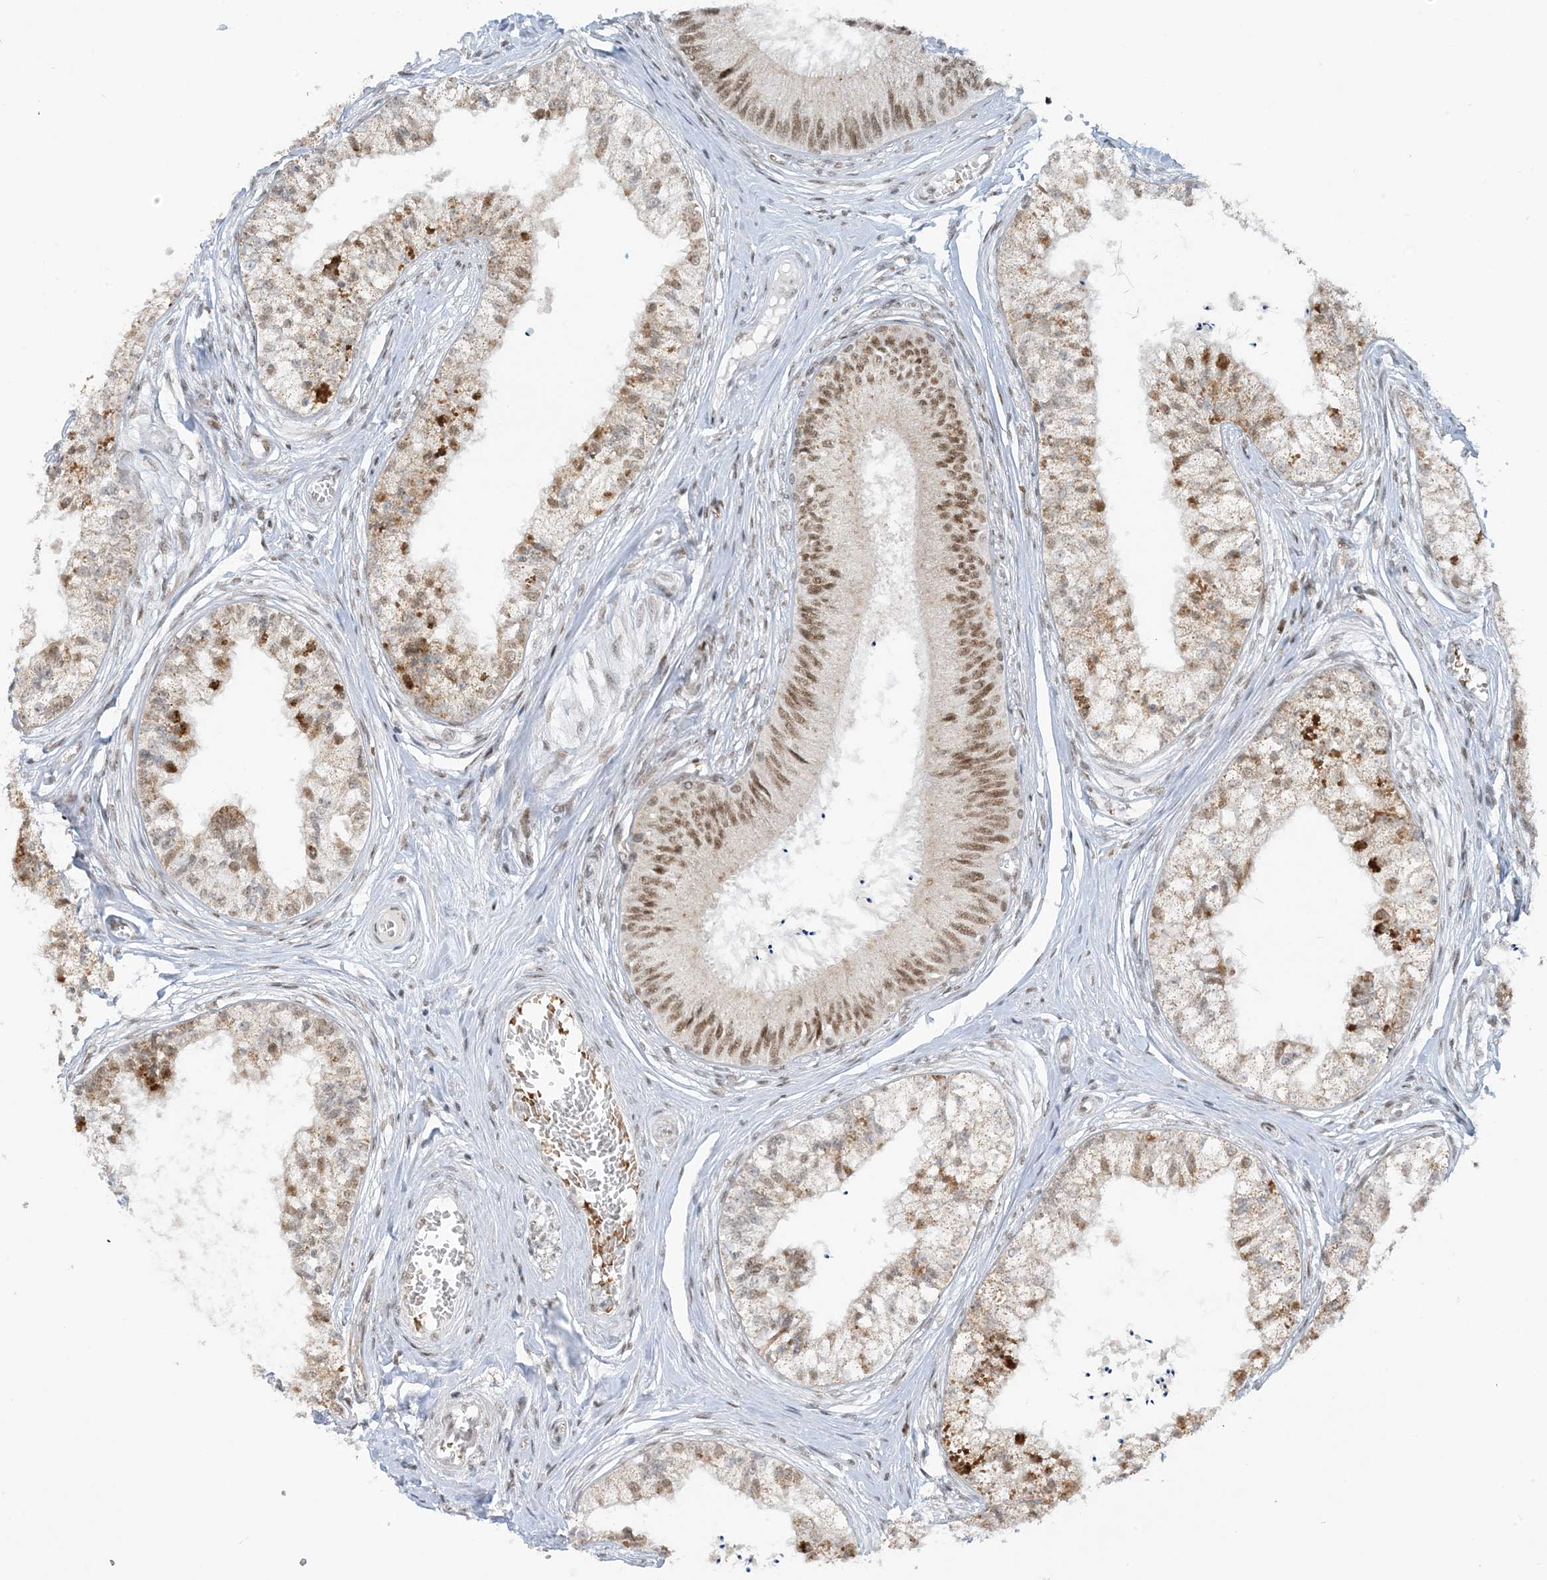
{"staining": {"intensity": "moderate", "quantity": ">75%", "location": "cytoplasmic/membranous,nuclear"}, "tissue": "epididymis", "cell_type": "Glandular cells", "image_type": "normal", "snomed": [{"axis": "morphology", "description": "Normal tissue, NOS"}, {"axis": "topography", "description": "Epididymis"}], "caption": "Moderate cytoplasmic/membranous,nuclear expression is appreciated in approximately >75% of glandular cells in normal epididymis.", "gene": "ECT2L", "patient": {"sex": "male", "age": 79}}